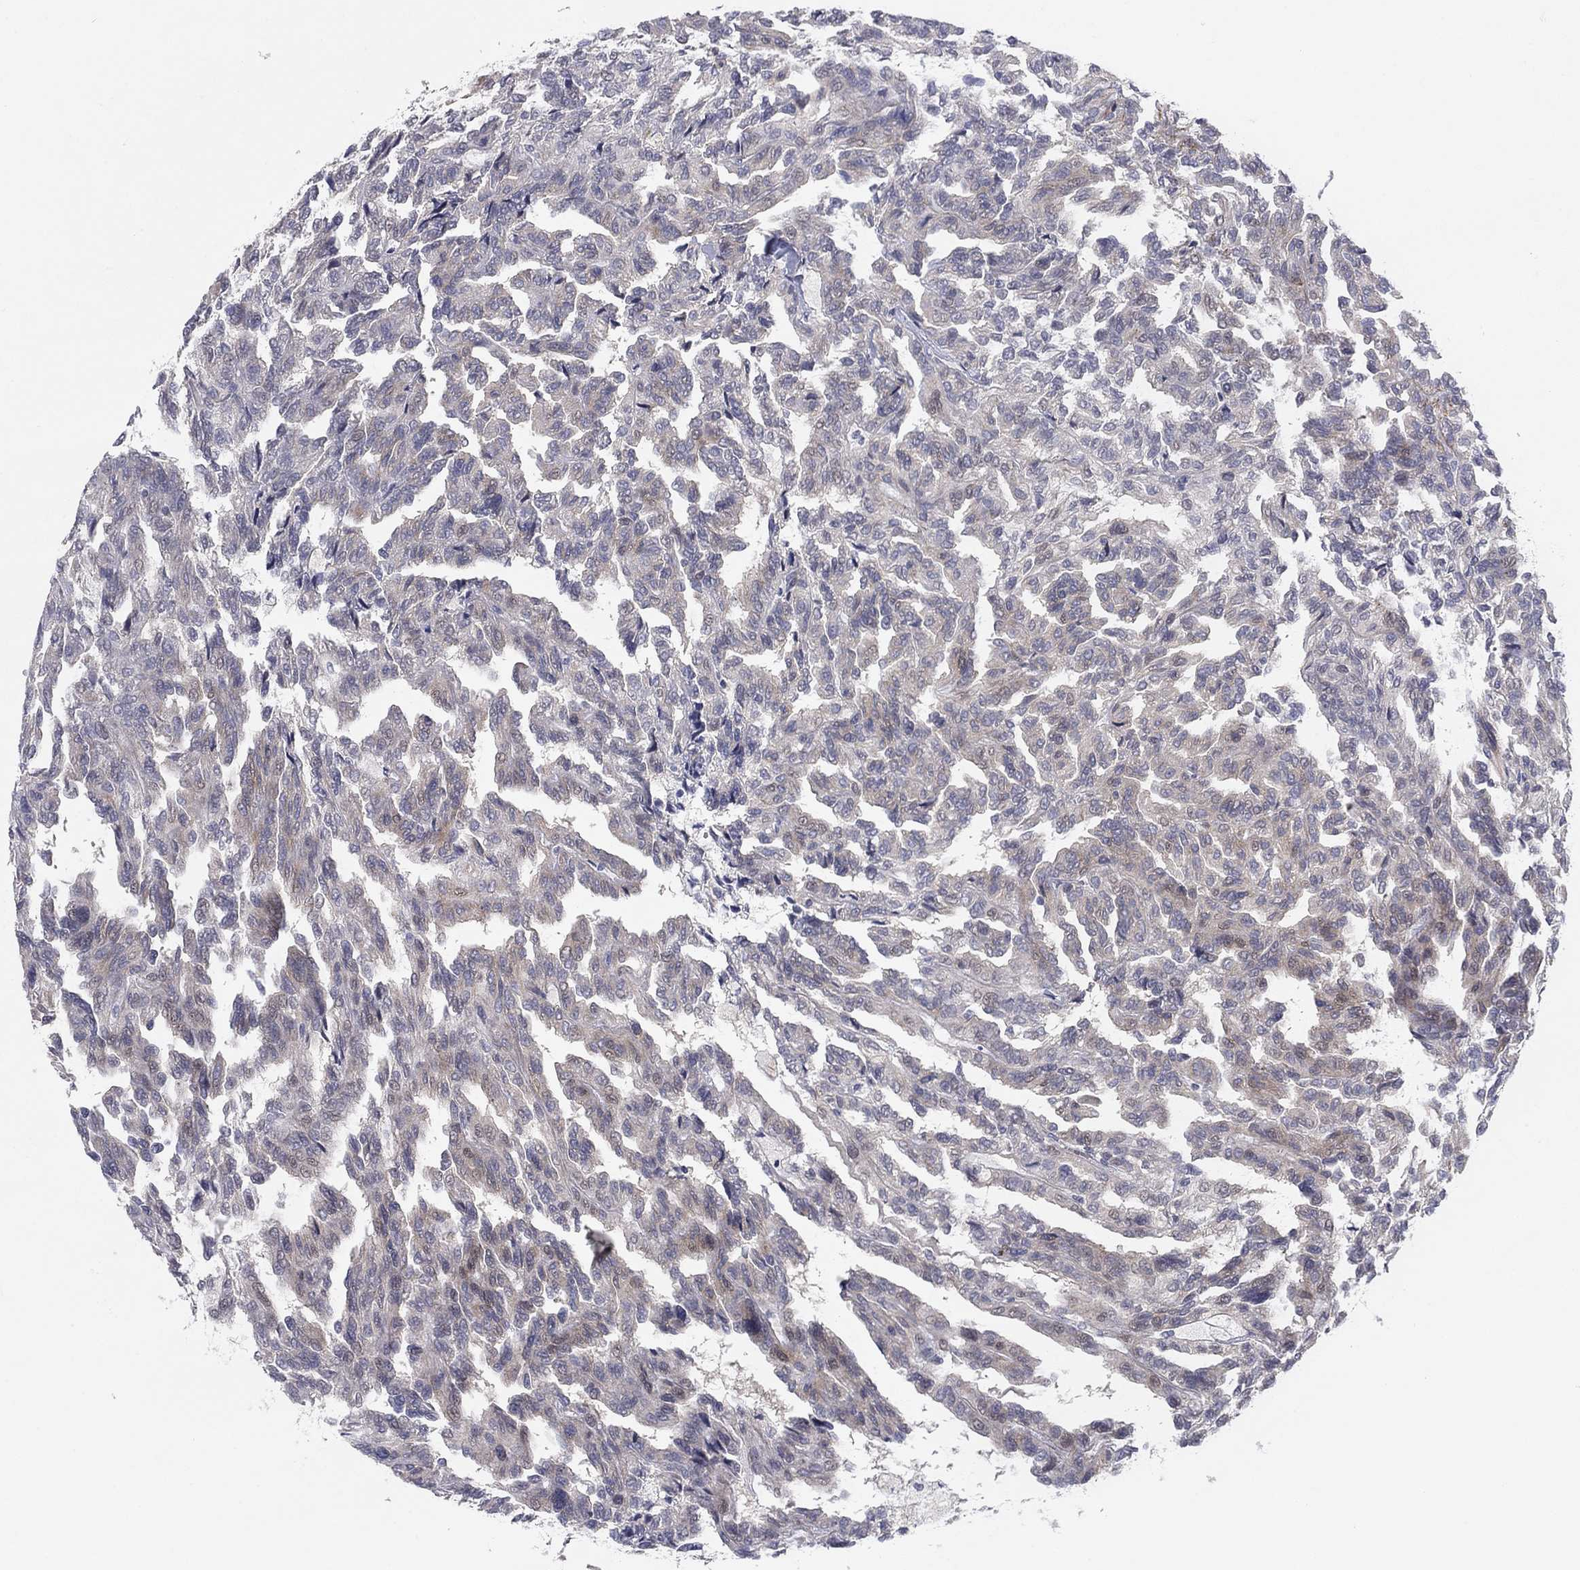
{"staining": {"intensity": "weak", "quantity": ">75%", "location": "cytoplasmic/membranous"}, "tissue": "renal cancer", "cell_type": "Tumor cells", "image_type": "cancer", "snomed": [{"axis": "morphology", "description": "Adenocarcinoma, NOS"}, {"axis": "topography", "description": "Kidney"}], "caption": "An image of human renal cancer (adenocarcinoma) stained for a protein displays weak cytoplasmic/membranous brown staining in tumor cells.", "gene": "AMN1", "patient": {"sex": "male", "age": 79}}